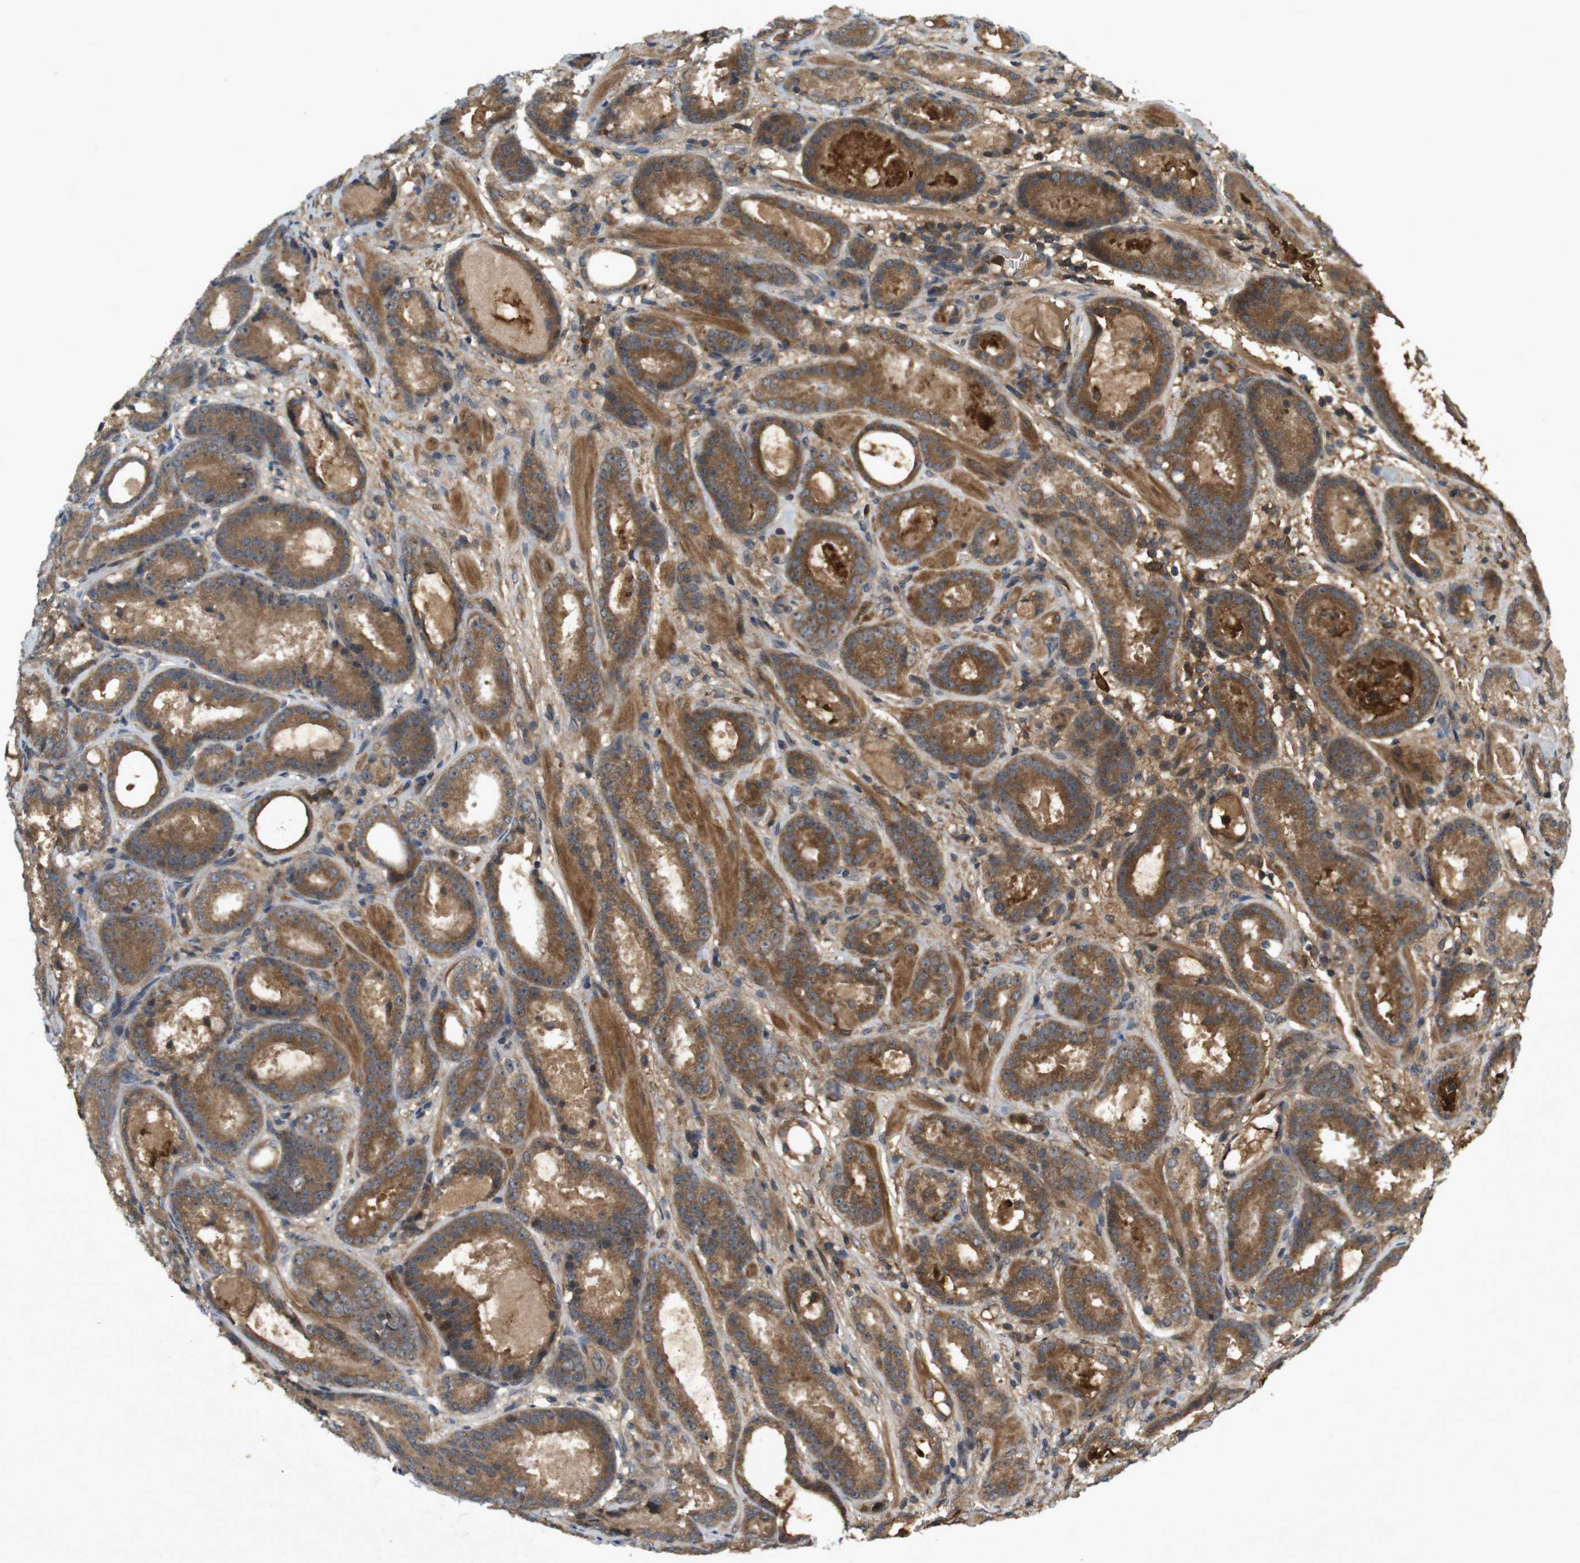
{"staining": {"intensity": "moderate", "quantity": ">75%", "location": "cytoplasmic/membranous"}, "tissue": "prostate cancer", "cell_type": "Tumor cells", "image_type": "cancer", "snomed": [{"axis": "morphology", "description": "Adenocarcinoma, Low grade"}, {"axis": "topography", "description": "Prostate"}], "caption": "Brown immunohistochemical staining in prostate cancer exhibits moderate cytoplasmic/membranous staining in approximately >75% of tumor cells.", "gene": "NFKBIE", "patient": {"sex": "male", "age": 69}}